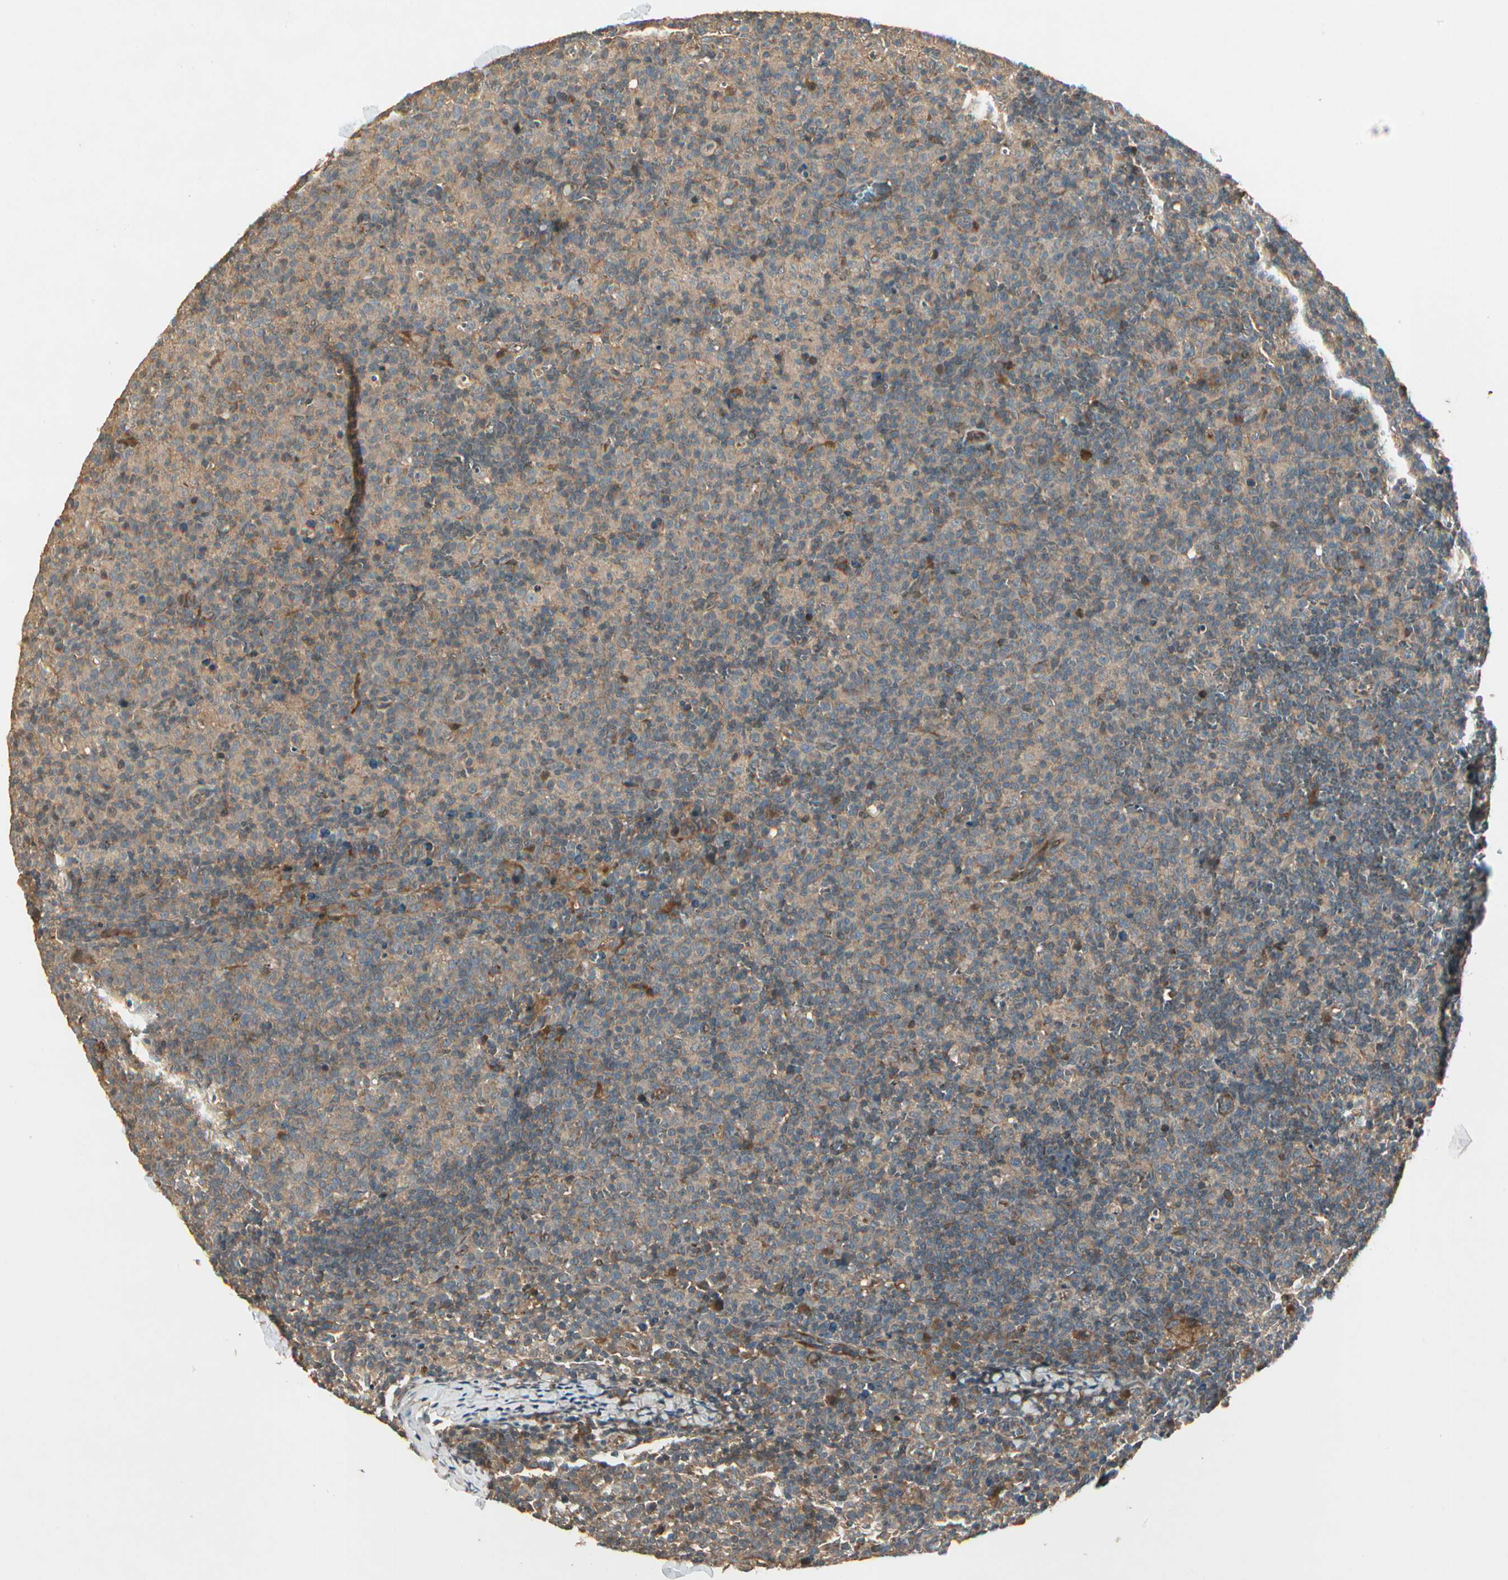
{"staining": {"intensity": "weak", "quantity": ">75%", "location": "cytoplasmic/membranous"}, "tissue": "lymph node", "cell_type": "Germinal center cells", "image_type": "normal", "snomed": [{"axis": "morphology", "description": "Normal tissue, NOS"}, {"axis": "morphology", "description": "Inflammation, NOS"}, {"axis": "topography", "description": "Lymph node"}], "caption": "This histopathology image demonstrates normal lymph node stained with immunohistochemistry to label a protein in brown. The cytoplasmic/membranous of germinal center cells show weak positivity for the protein. Nuclei are counter-stained blue.", "gene": "ACVR1", "patient": {"sex": "male", "age": 55}}